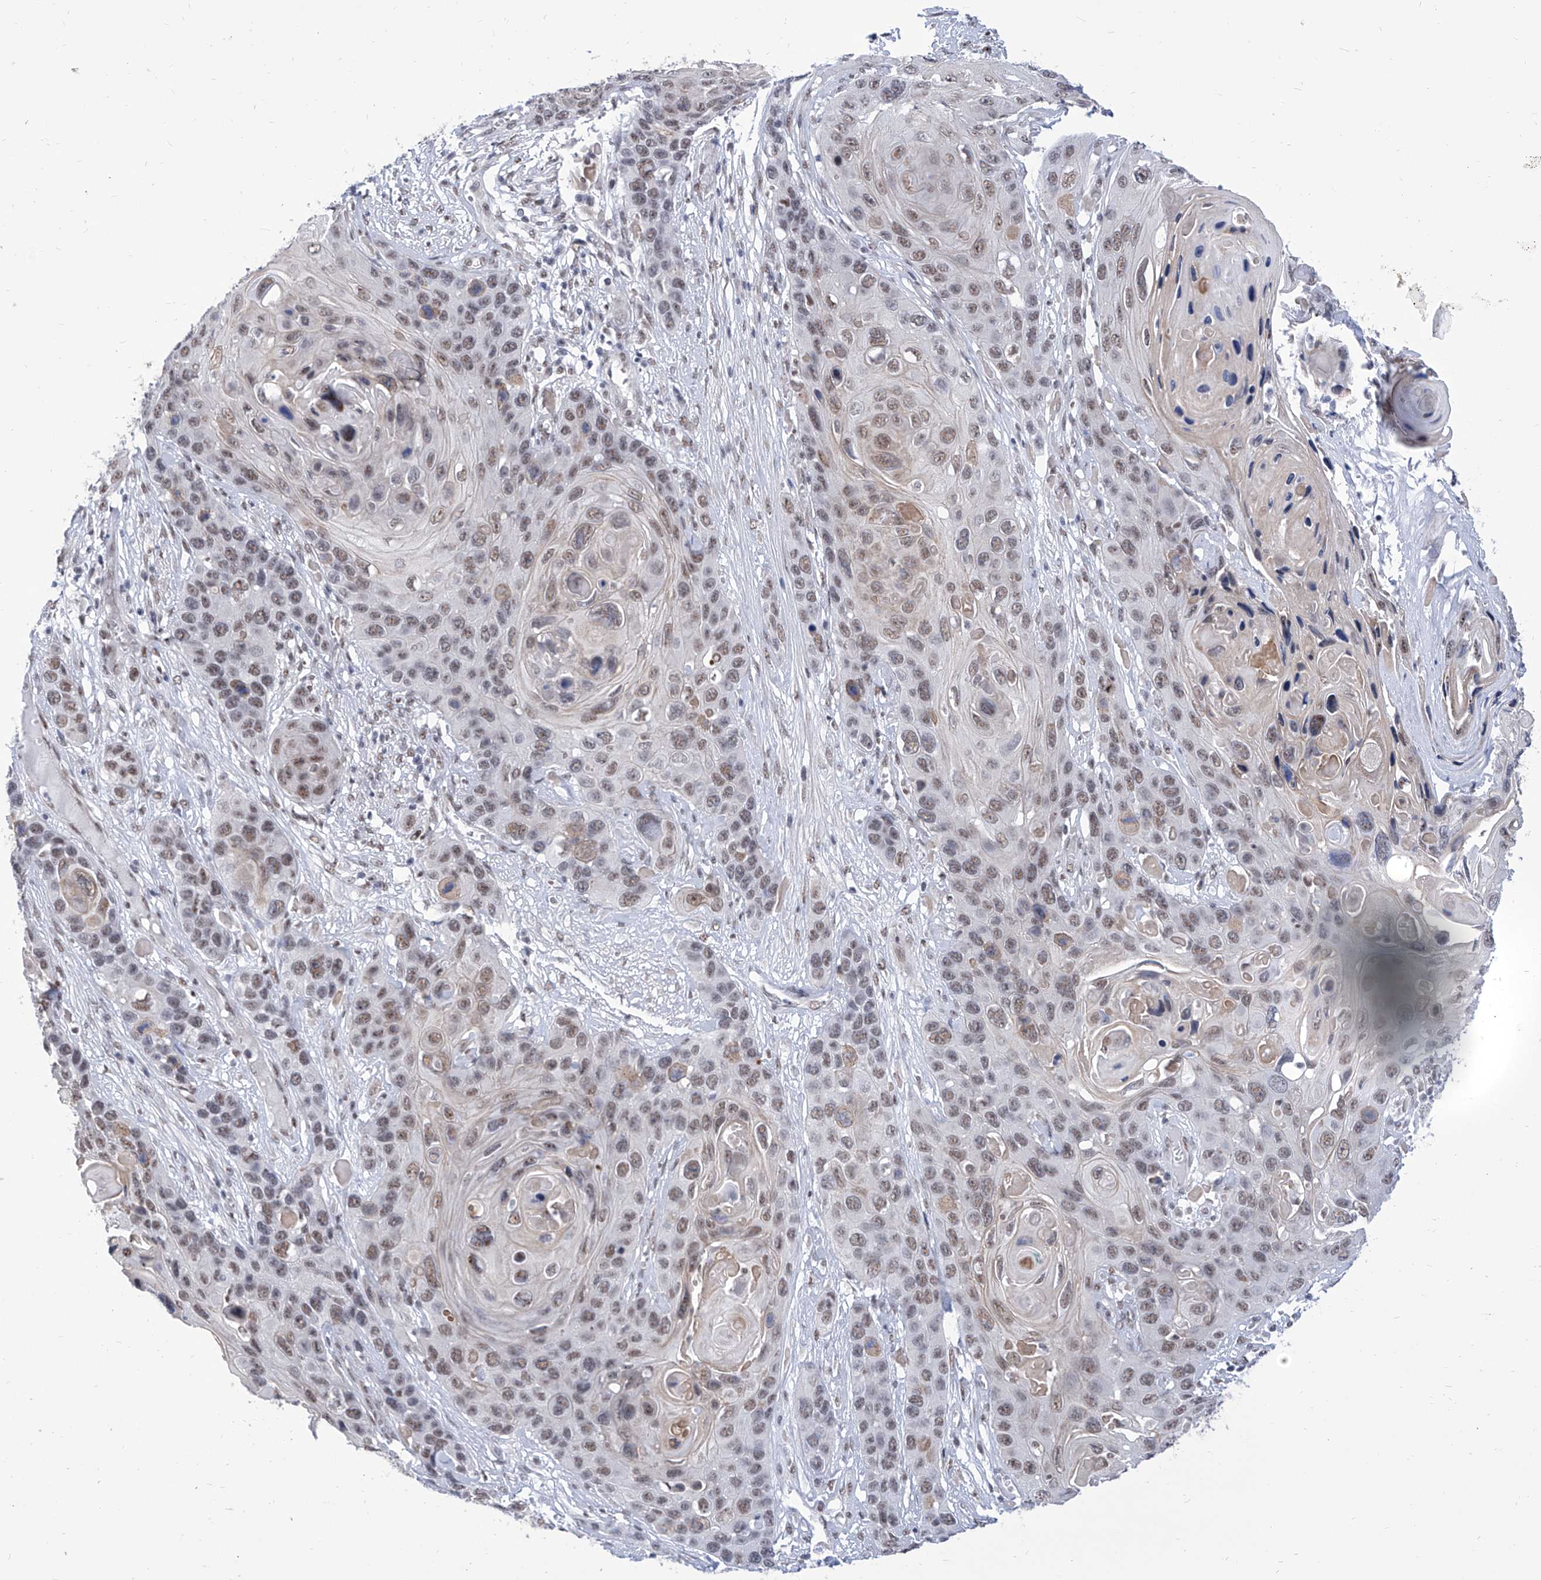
{"staining": {"intensity": "weak", "quantity": ">75%", "location": "nuclear"}, "tissue": "skin cancer", "cell_type": "Tumor cells", "image_type": "cancer", "snomed": [{"axis": "morphology", "description": "Squamous cell carcinoma, NOS"}, {"axis": "topography", "description": "Skin"}], "caption": "This is a photomicrograph of immunohistochemistry staining of skin cancer (squamous cell carcinoma), which shows weak staining in the nuclear of tumor cells.", "gene": "SART1", "patient": {"sex": "male", "age": 55}}